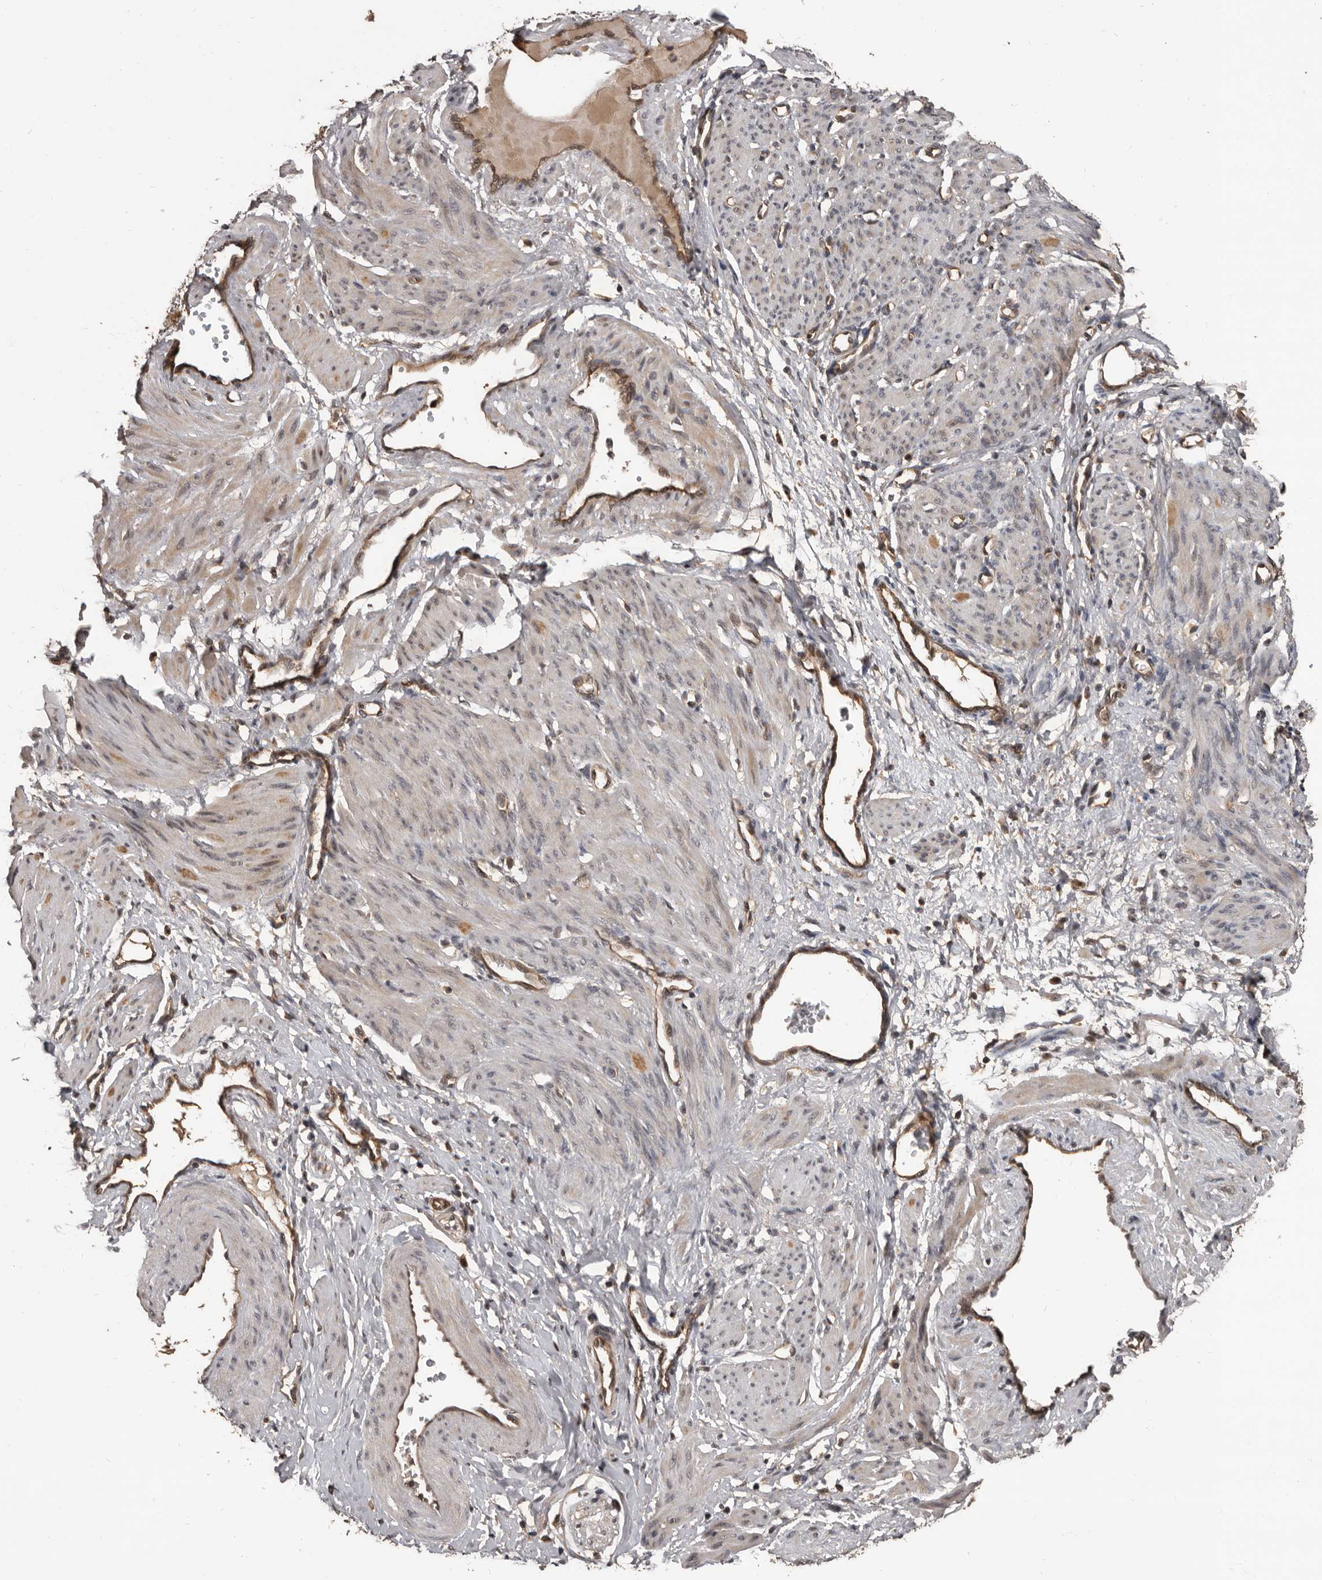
{"staining": {"intensity": "moderate", "quantity": "<25%", "location": "cytoplasmic/membranous"}, "tissue": "smooth muscle", "cell_type": "Smooth muscle cells", "image_type": "normal", "snomed": [{"axis": "morphology", "description": "Normal tissue, NOS"}, {"axis": "topography", "description": "Endometrium"}], "caption": "This is an image of immunohistochemistry (IHC) staining of normal smooth muscle, which shows moderate positivity in the cytoplasmic/membranous of smooth muscle cells.", "gene": "AHR", "patient": {"sex": "female", "age": 33}}